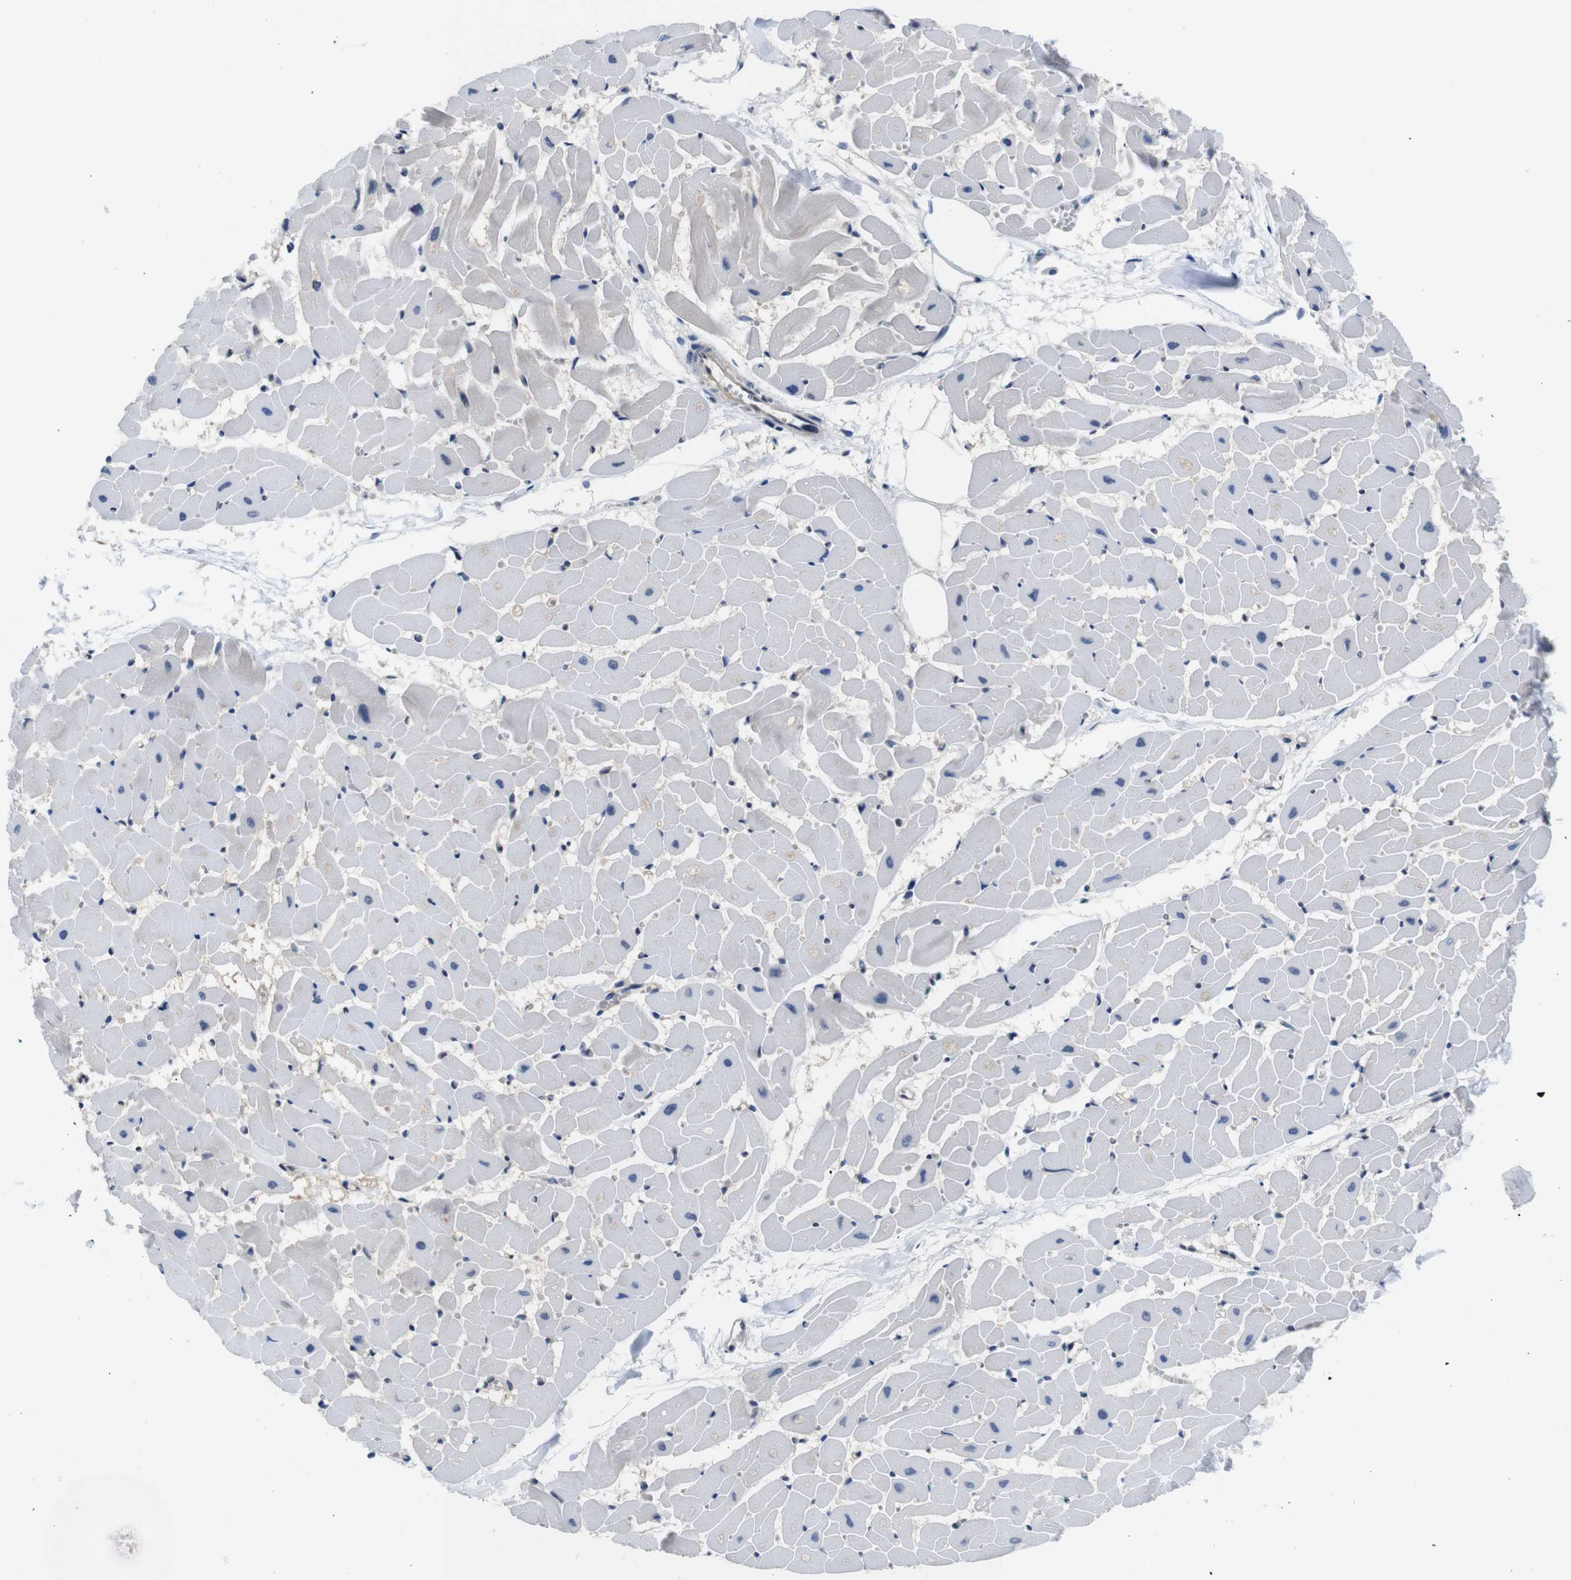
{"staining": {"intensity": "weak", "quantity": "<25%", "location": "cytoplasmic/membranous"}, "tissue": "heart muscle", "cell_type": "Cardiomyocytes", "image_type": "normal", "snomed": [{"axis": "morphology", "description": "Normal tissue, NOS"}, {"axis": "topography", "description": "Heart"}], "caption": "Cardiomyocytes show no significant positivity in normal heart muscle. (DAB (3,3'-diaminobenzidine) IHC with hematoxylin counter stain).", "gene": "UBXN1", "patient": {"sex": "female", "age": 19}}